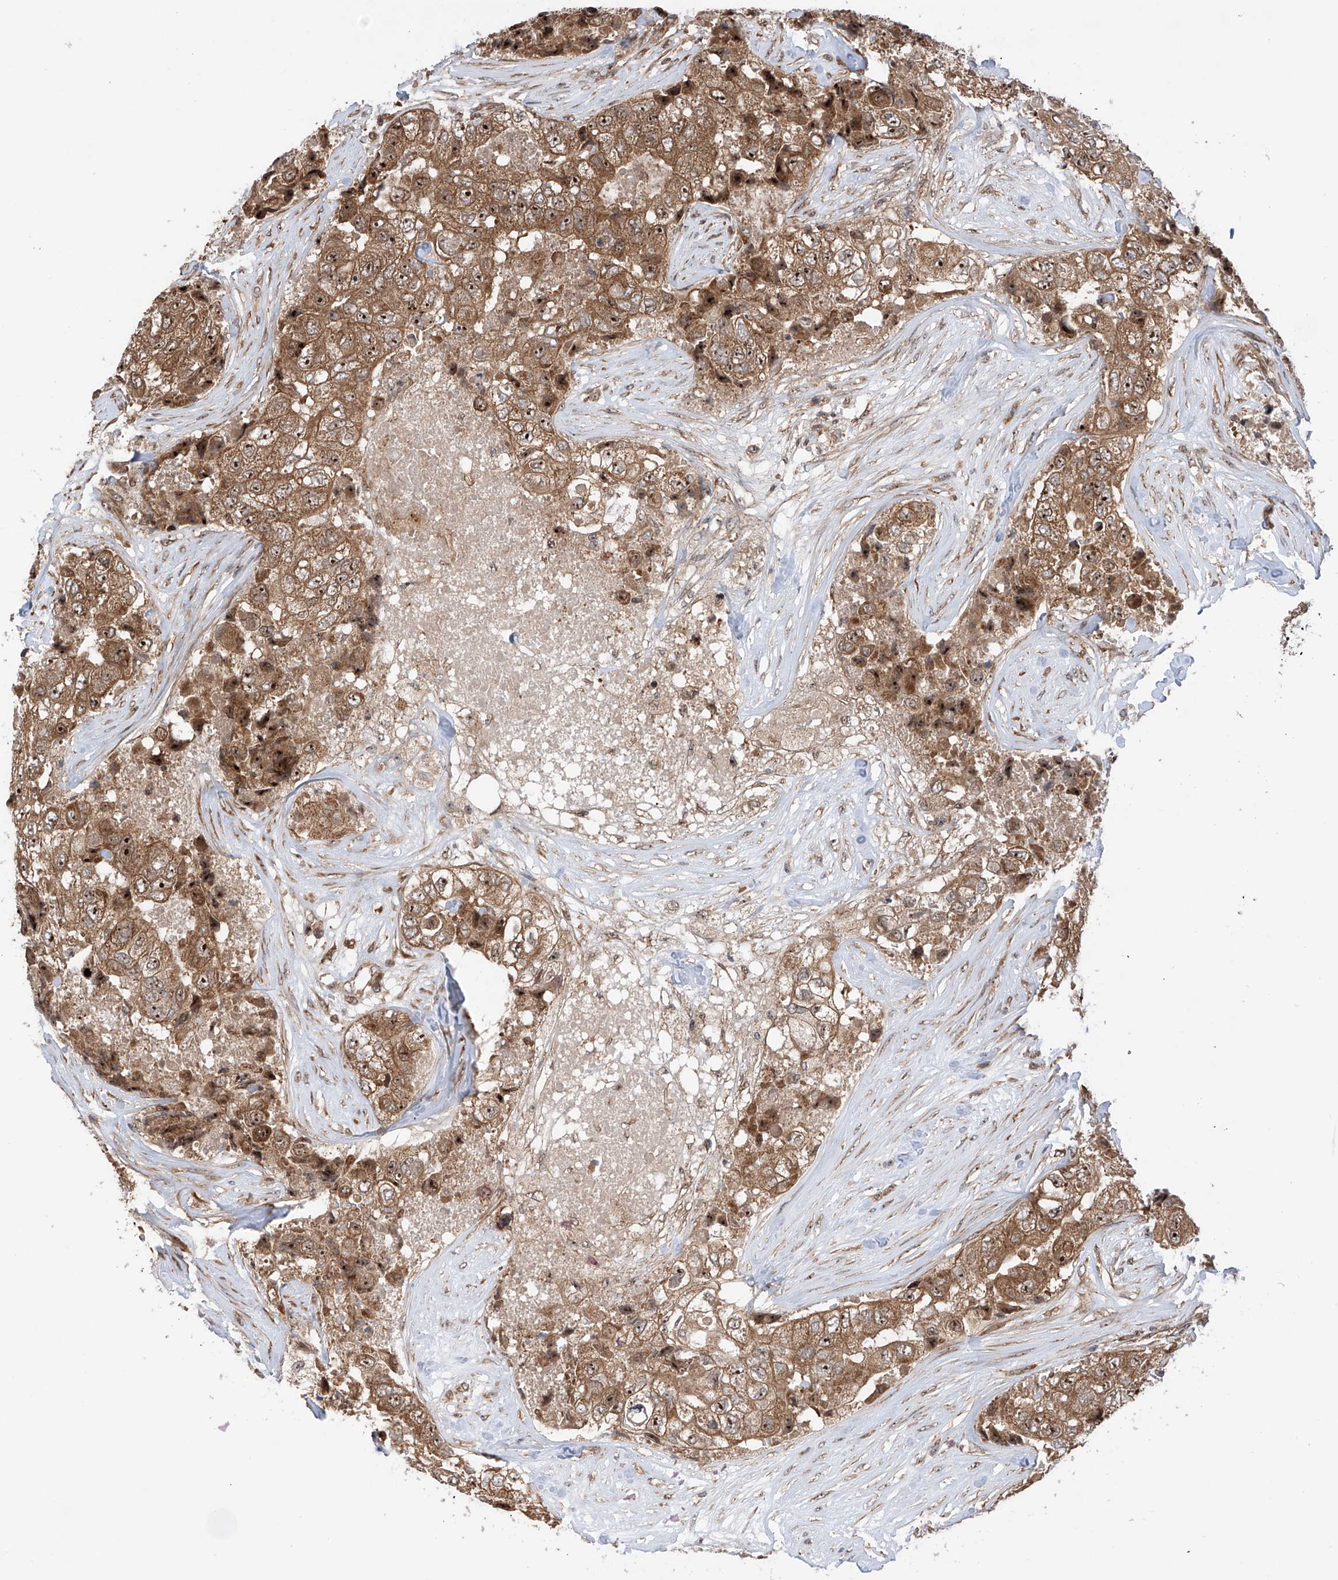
{"staining": {"intensity": "moderate", "quantity": ">75%", "location": "cytoplasmic/membranous,nuclear"}, "tissue": "breast cancer", "cell_type": "Tumor cells", "image_type": "cancer", "snomed": [{"axis": "morphology", "description": "Duct carcinoma"}, {"axis": "topography", "description": "Breast"}], "caption": "Immunohistochemistry (DAB) staining of infiltrating ductal carcinoma (breast) demonstrates moderate cytoplasmic/membranous and nuclear protein expression in approximately >75% of tumor cells. The staining was performed using DAB (3,3'-diaminobenzidine) to visualize the protein expression in brown, while the nuclei were stained in blue with hematoxylin (Magnification: 20x).", "gene": "C1orf131", "patient": {"sex": "female", "age": 62}}